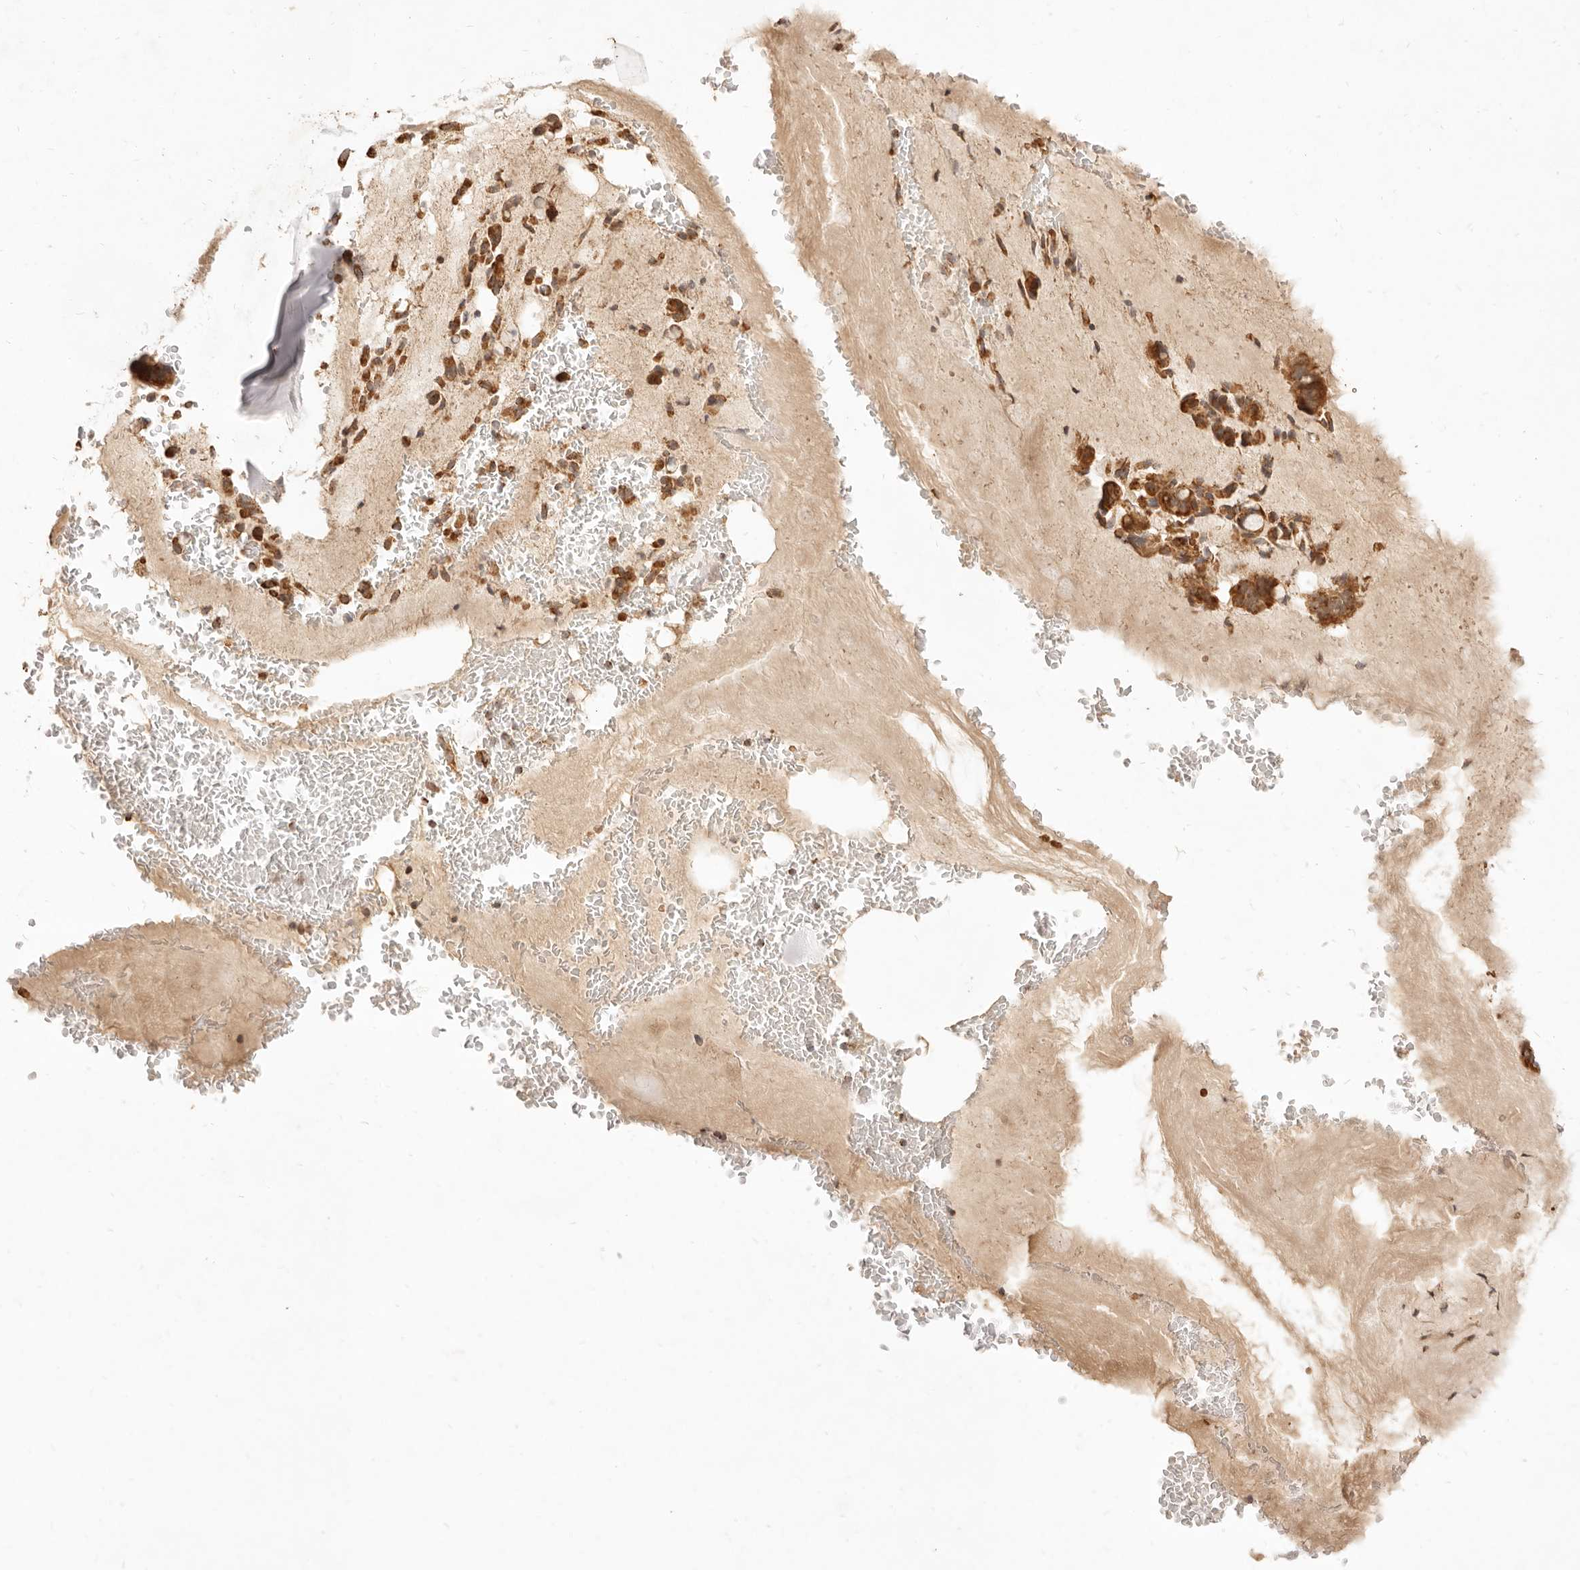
{"staining": {"intensity": "weak", "quantity": "25%-75%", "location": "cytoplasmic/membranous"}, "tissue": "adipose tissue", "cell_type": "Adipocytes", "image_type": "normal", "snomed": [{"axis": "morphology", "description": "Normal tissue, NOS"}, {"axis": "topography", "description": "Cartilage tissue"}, {"axis": "topography", "description": "Bronchus"}], "caption": "The micrograph shows immunohistochemical staining of unremarkable adipose tissue. There is weak cytoplasmic/membranous expression is present in about 25%-75% of adipocytes. (Stains: DAB in brown, nuclei in blue, Microscopy: brightfield microscopy at high magnification).", "gene": "CPLANE2", "patient": {"sex": "female", "age": 73}}